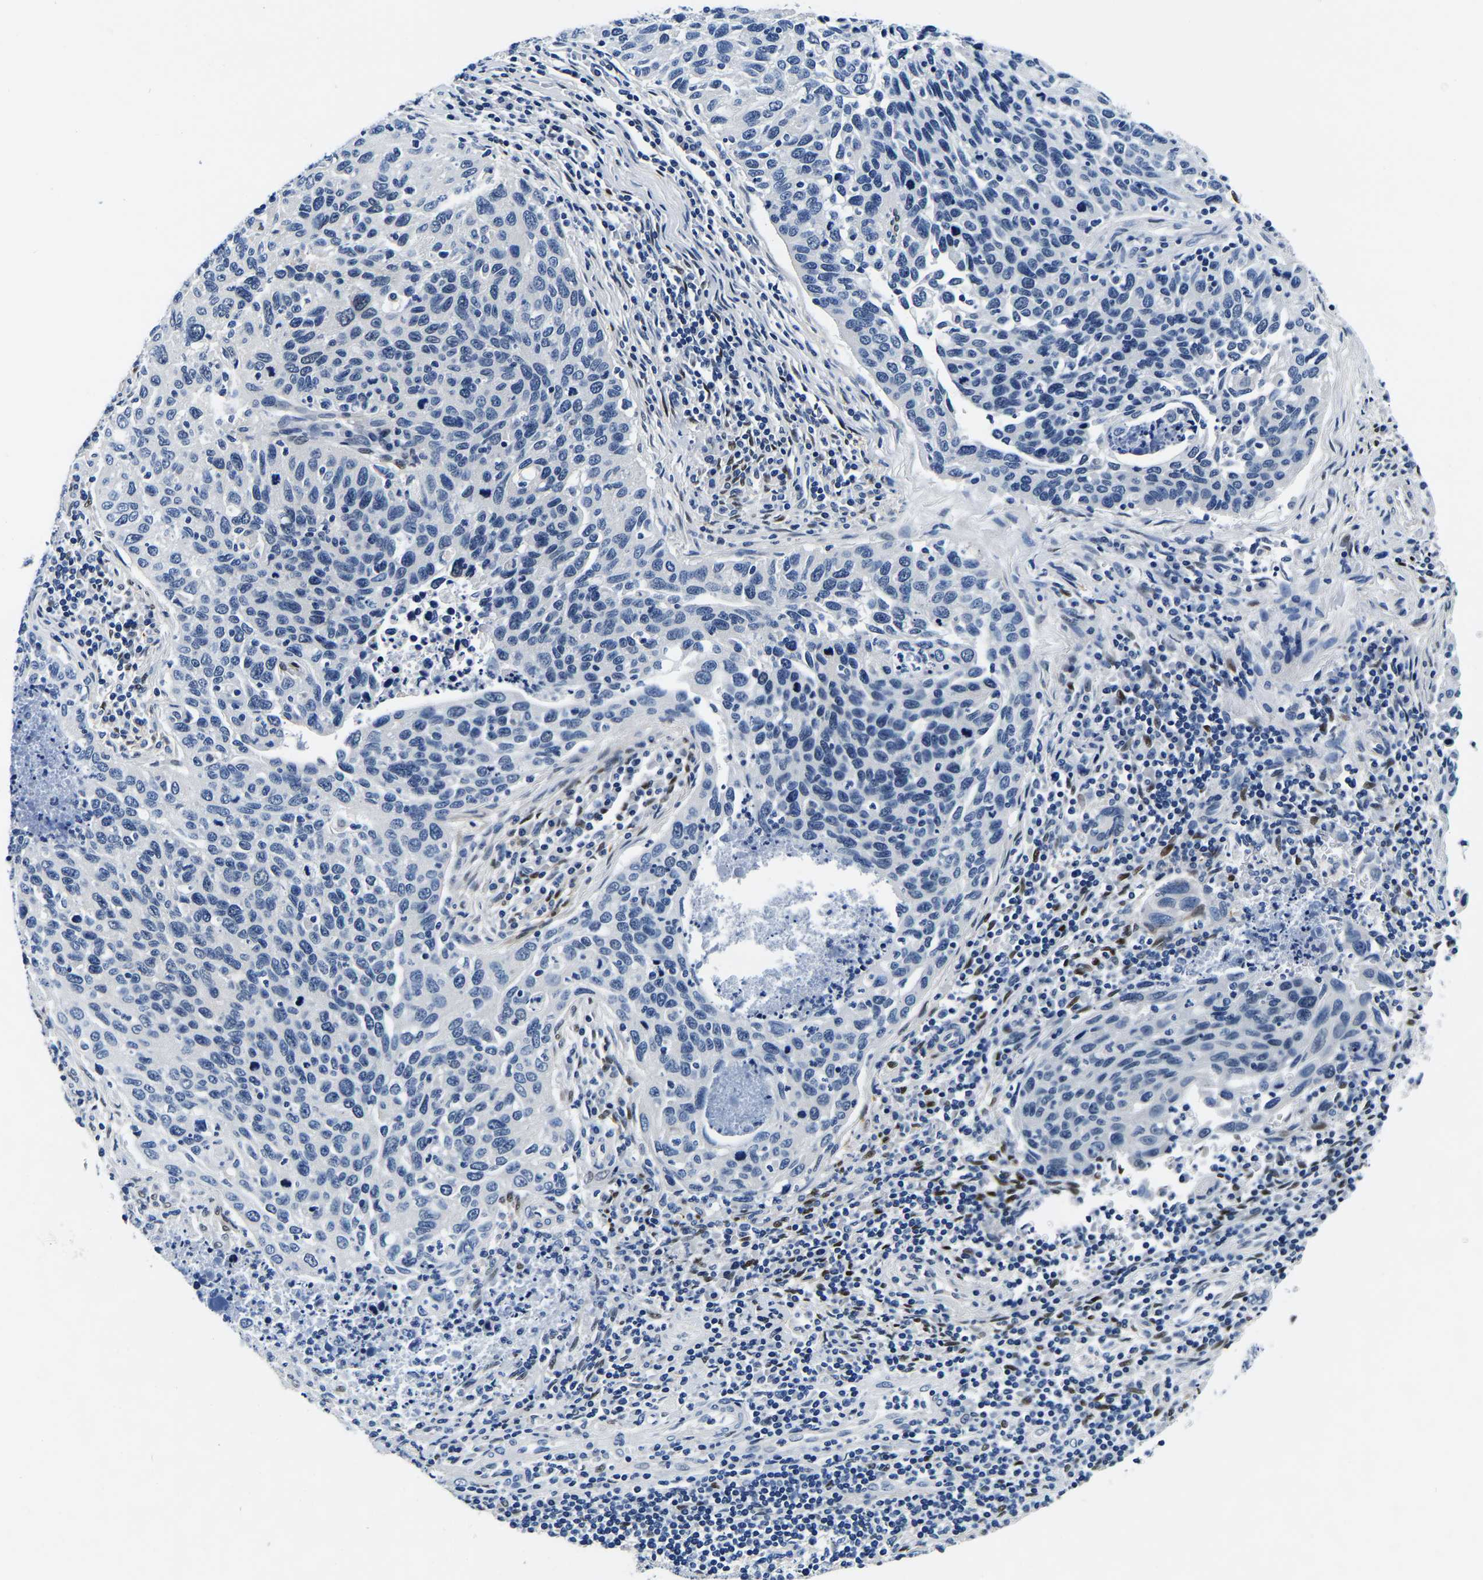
{"staining": {"intensity": "negative", "quantity": "none", "location": "none"}, "tissue": "cervical cancer", "cell_type": "Tumor cells", "image_type": "cancer", "snomed": [{"axis": "morphology", "description": "Squamous cell carcinoma, NOS"}, {"axis": "topography", "description": "Cervix"}], "caption": "This is an IHC histopathology image of squamous cell carcinoma (cervical). There is no expression in tumor cells.", "gene": "ACO1", "patient": {"sex": "female", "age": 53}}